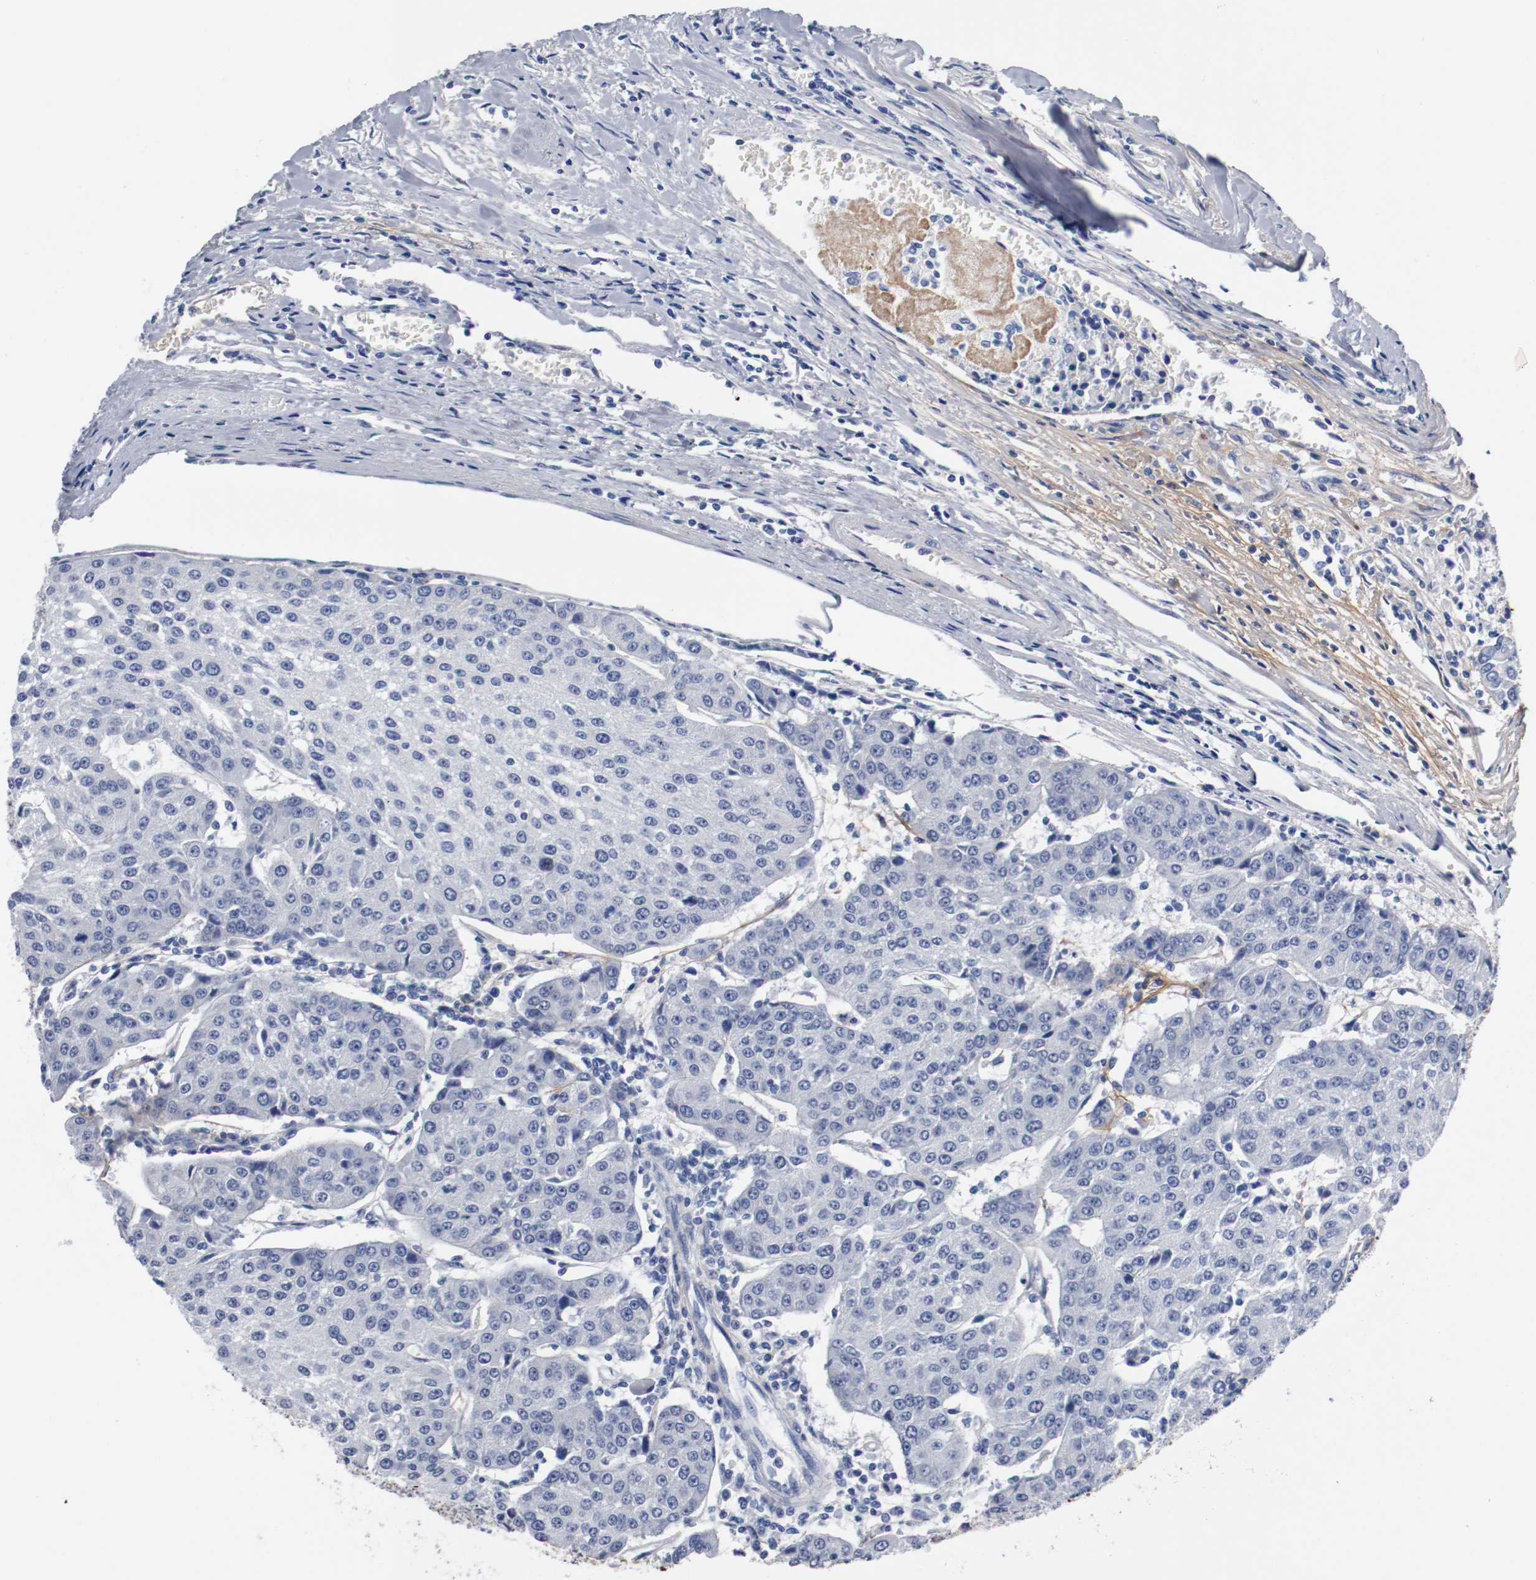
{"staining": {"intensity": "negative", "quantity": "none", "location": "none"}, "tissue": "urothelial cancer", "cell_type": "Tumor cells", "image_type": "cancer", "snomed": [{"axis": "morphology", "description": "Urothelial carcinoma, High grade"}, {"axis": "topography", "description": "Urinary bladder"}], "caption": "This is an IHC micrograph of high-grade urothelial carcinoma. There is no expression in tumor cells.", "gene": "TNC", "patient": {"sex": "female", "age": 85}}